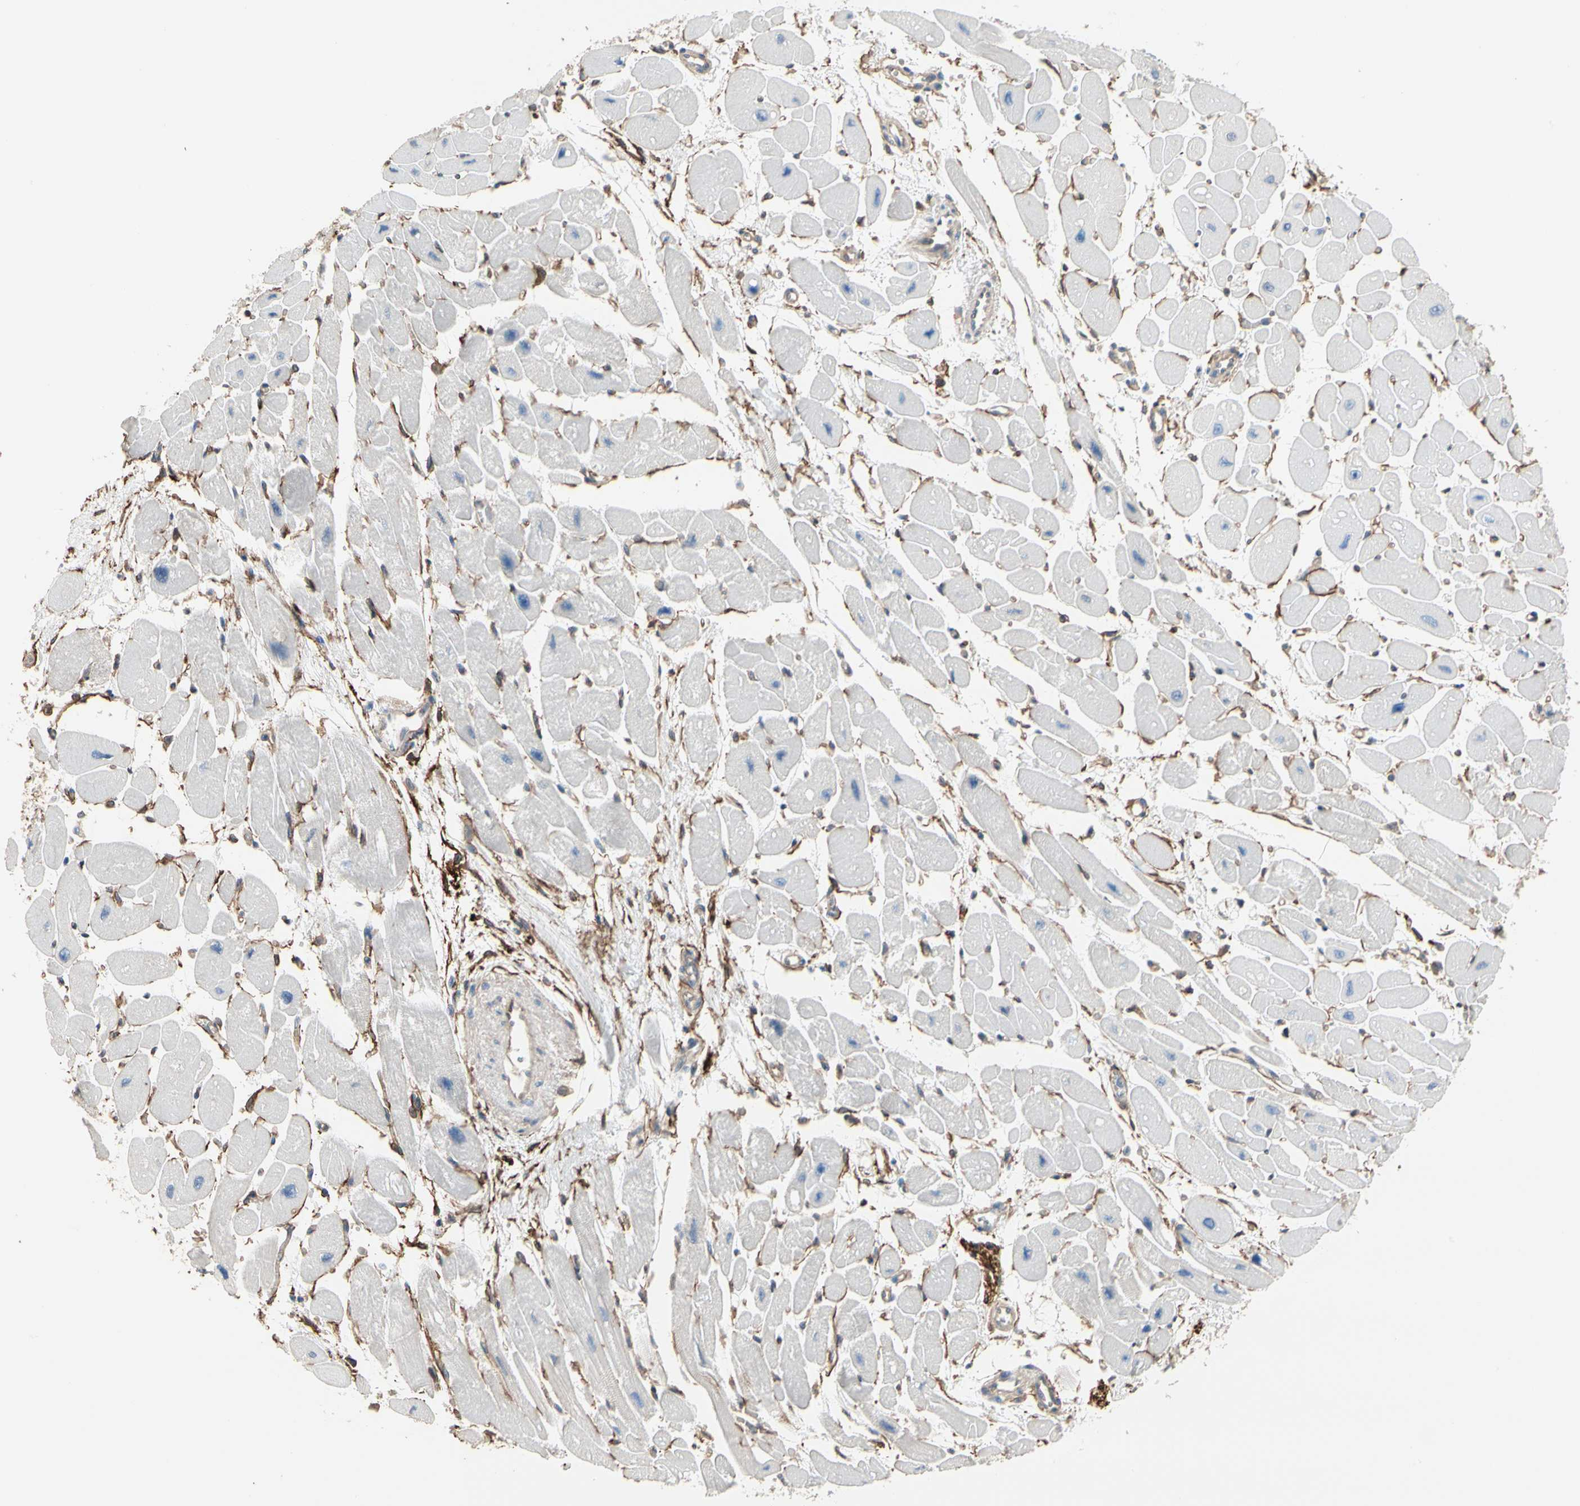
{"staining": {"intensity": "negative", "quantity": "none", "location": "none"}, "tissue": "heart muscle", "cell_type": "Cardiomyocytes", "image_type": "normal", "snomed": [{"axis": "morphology", "description": "Normal tissue, NOS"}, {"axis": "topography", "description": "Heart"}], "caption": "An image of human heart muscle is negative for staining in cardiomyocytes. (DAB IHC, high magnification).", "gene": "EPB41L2", "patient": {"sex": "female", "age": 54}}